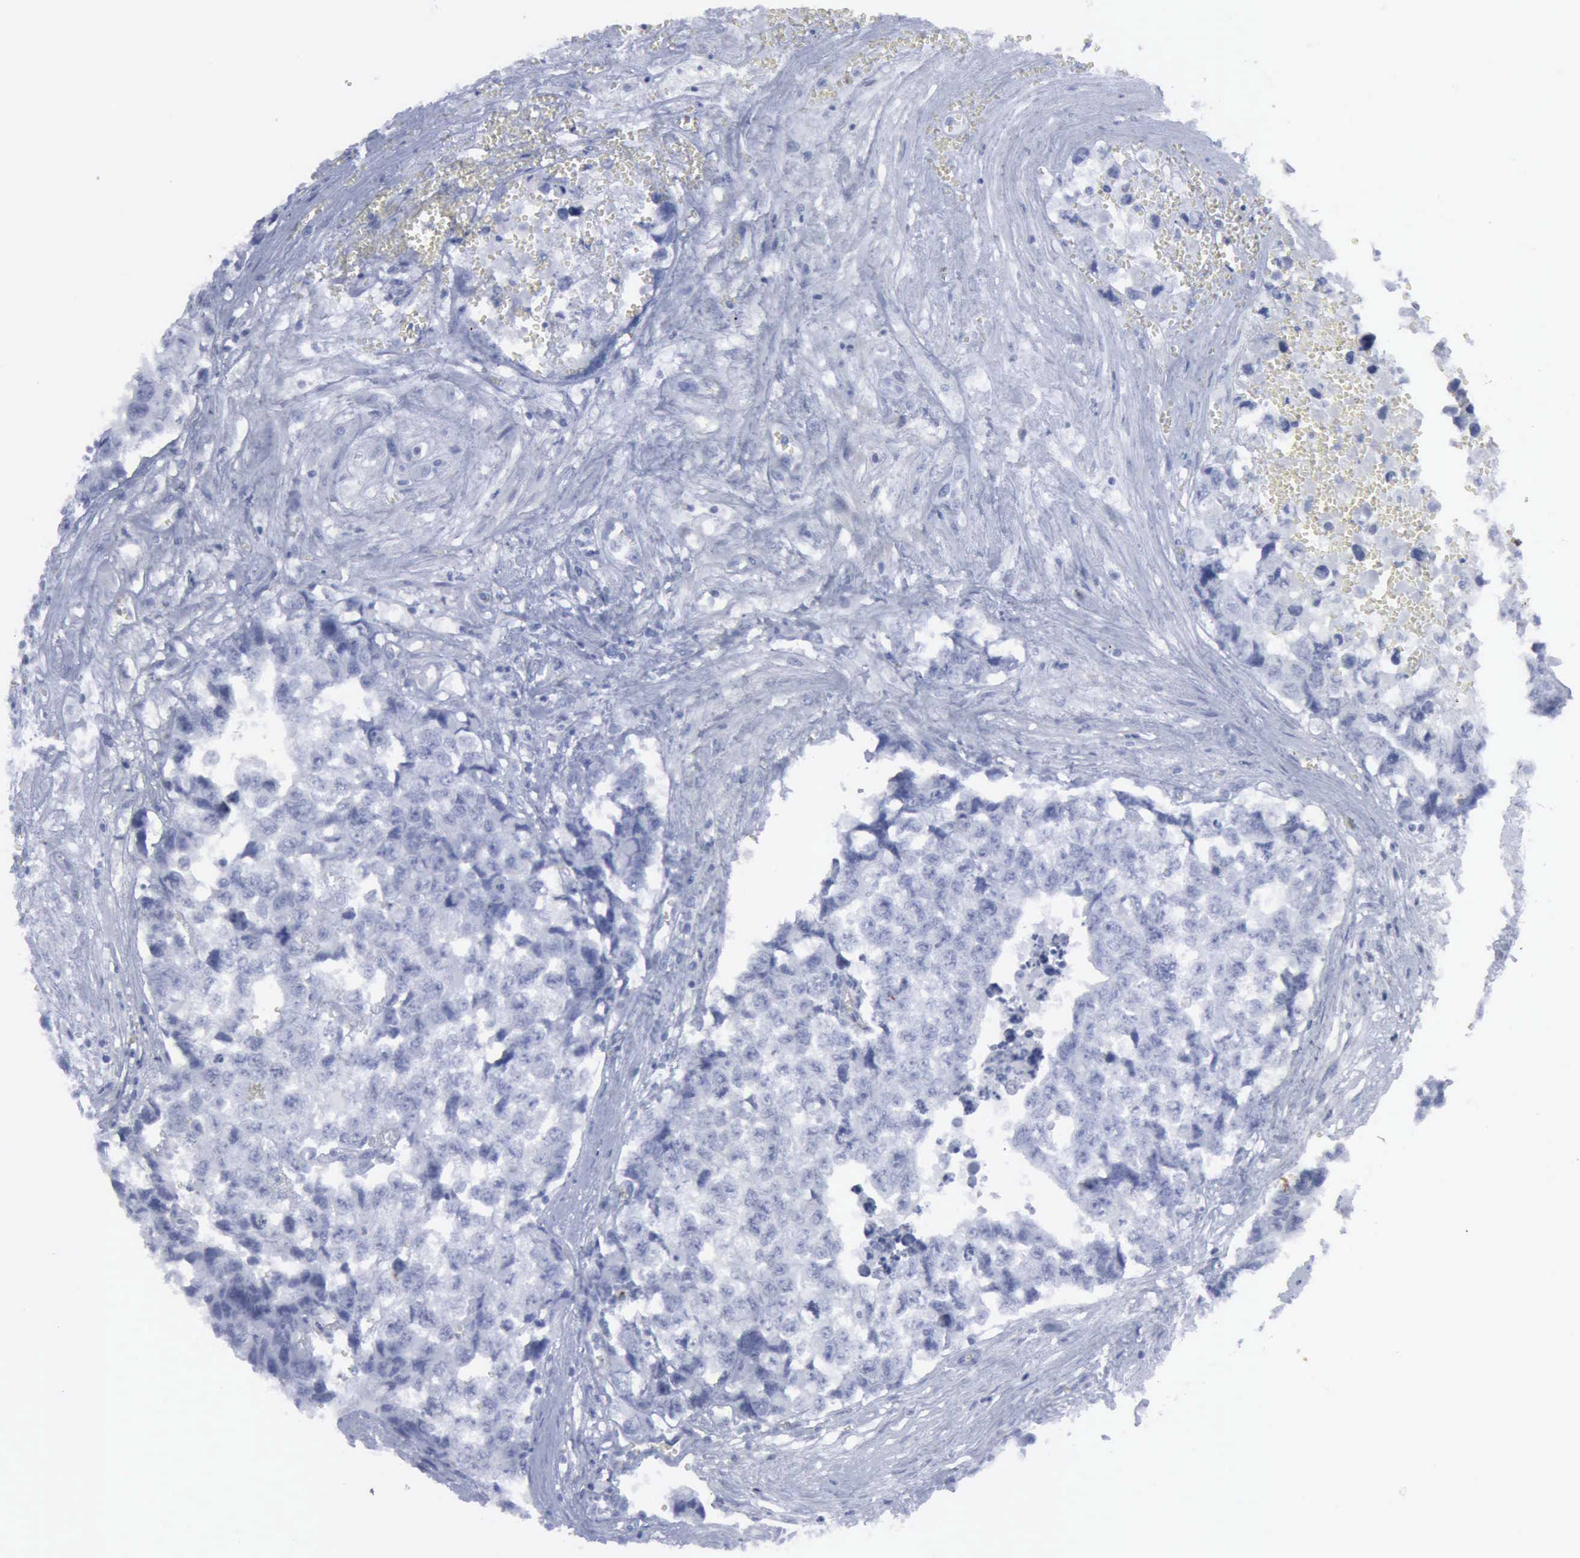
{"staining": {"intensity": "negative", "quantity": "none", "location": "none"}, "tissue": "testis cancer", "cell_type": "Tumor cells", "image_type": "cancer", "snomed": [{"axis": "morphology", "description": "Carcinoma, Embryonal, NOS"}, {"axis": "topography", "description": "Testis"}], "caption": "There is no significant staining in tumor cells of testis cancer.", "gene": "VCAM1", "patient": {"sex": "male", "age": 31}}